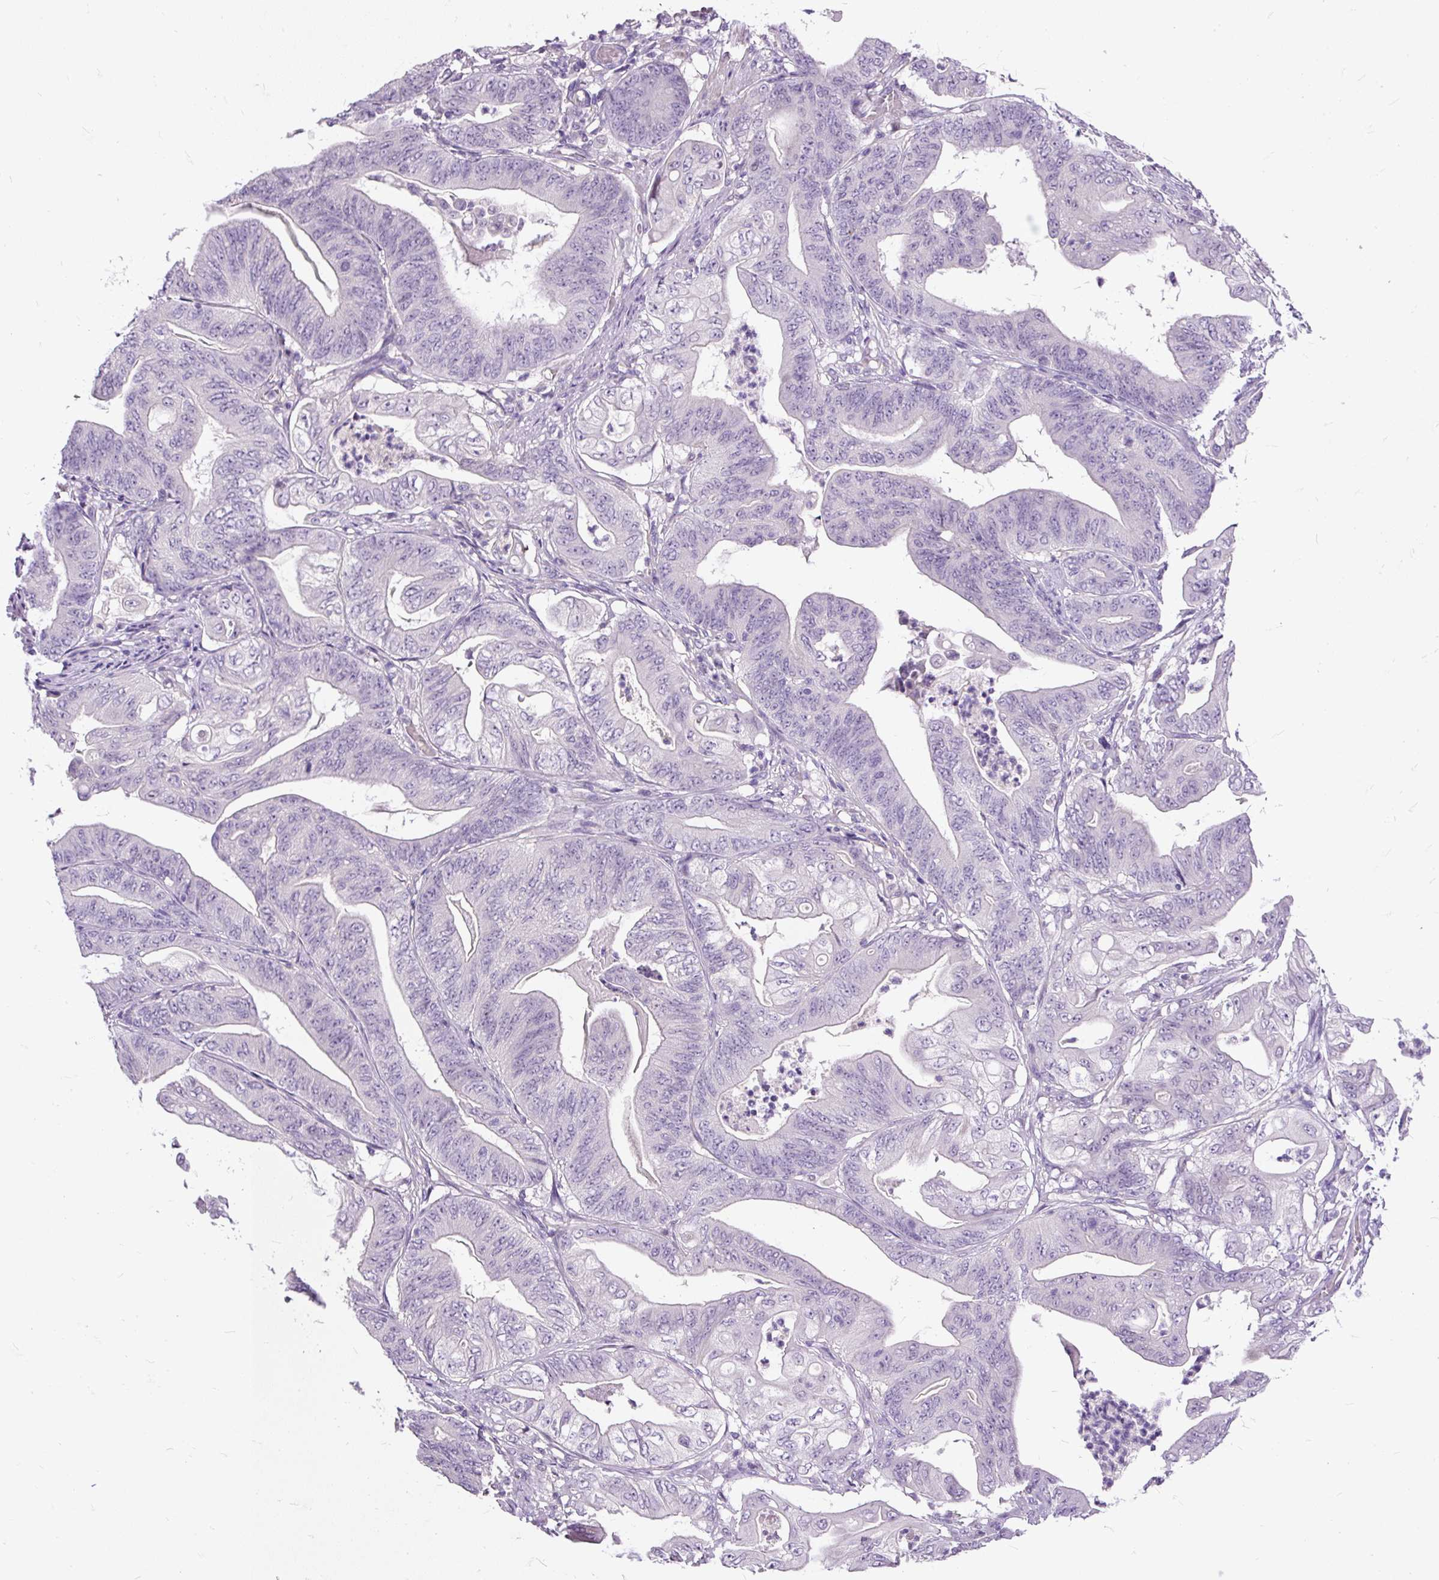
{"staining": {"intensity": "negative", "quantity": "none", "location": "none"}, "tissue": "stomach cancer", "cell_type": "Tumor cells", "image_type": "cancer", "snomed": [{"axis": "morphology", "description": "Adenocarcinoma, NOS"}, {"axis": "topography", "description": "Stomach"}], "caption": "An immunohistochemistry (IHC) image of adenocarcinoma (stomach) is shown. There is no staining in tumor cells of adenocarcinoma (stomach).", "gene": "KRTAP20-3", "patient": {"sex": "female", "age": 73}}